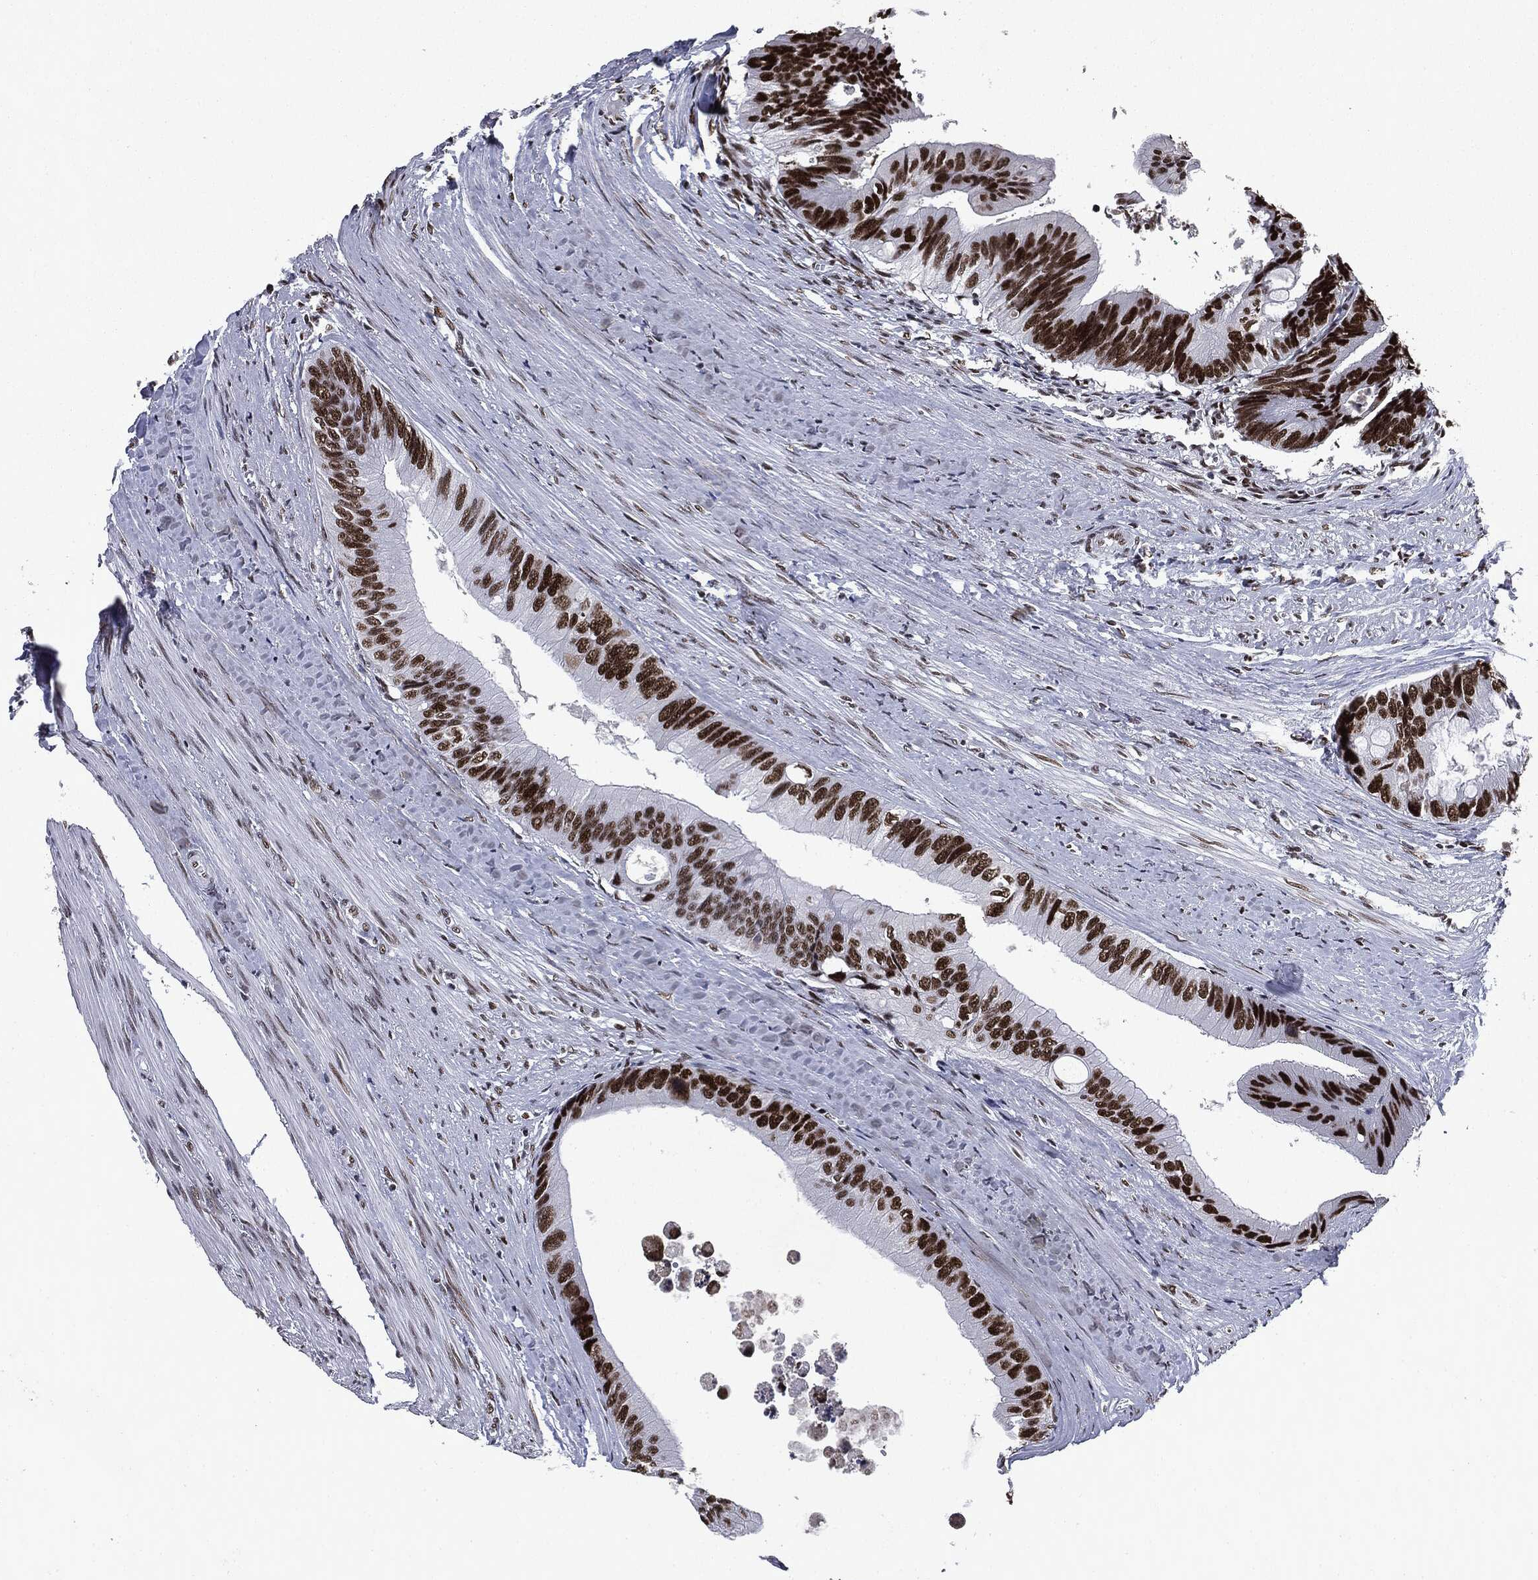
{"staining": {"intensity": "strong", "quantity": ">75%", "location": "nuclear"}, "tissue": "colorectal cancer", "cell_type": "Tumor cells", "image_type": "cancer", "snomed": [{"axis": "morphology", "description": "Normal tissue, NOS"}, {"axis": "morphology", "description": "Adenocarcinoma, NOS"}, {"axis": "topography", "description": "Colon"}], "caption": "A photomicrograph of colorectal cancer (adenocarcinoma) stained for a protein displays strong nuclear brown staining in tumor cells. Immunohistochemistry (ihc) stains the protein of interest in brown and the nuclei are stained blue.", "gene": "MSH2", "patient": {"sex": "male", "age": 65}}